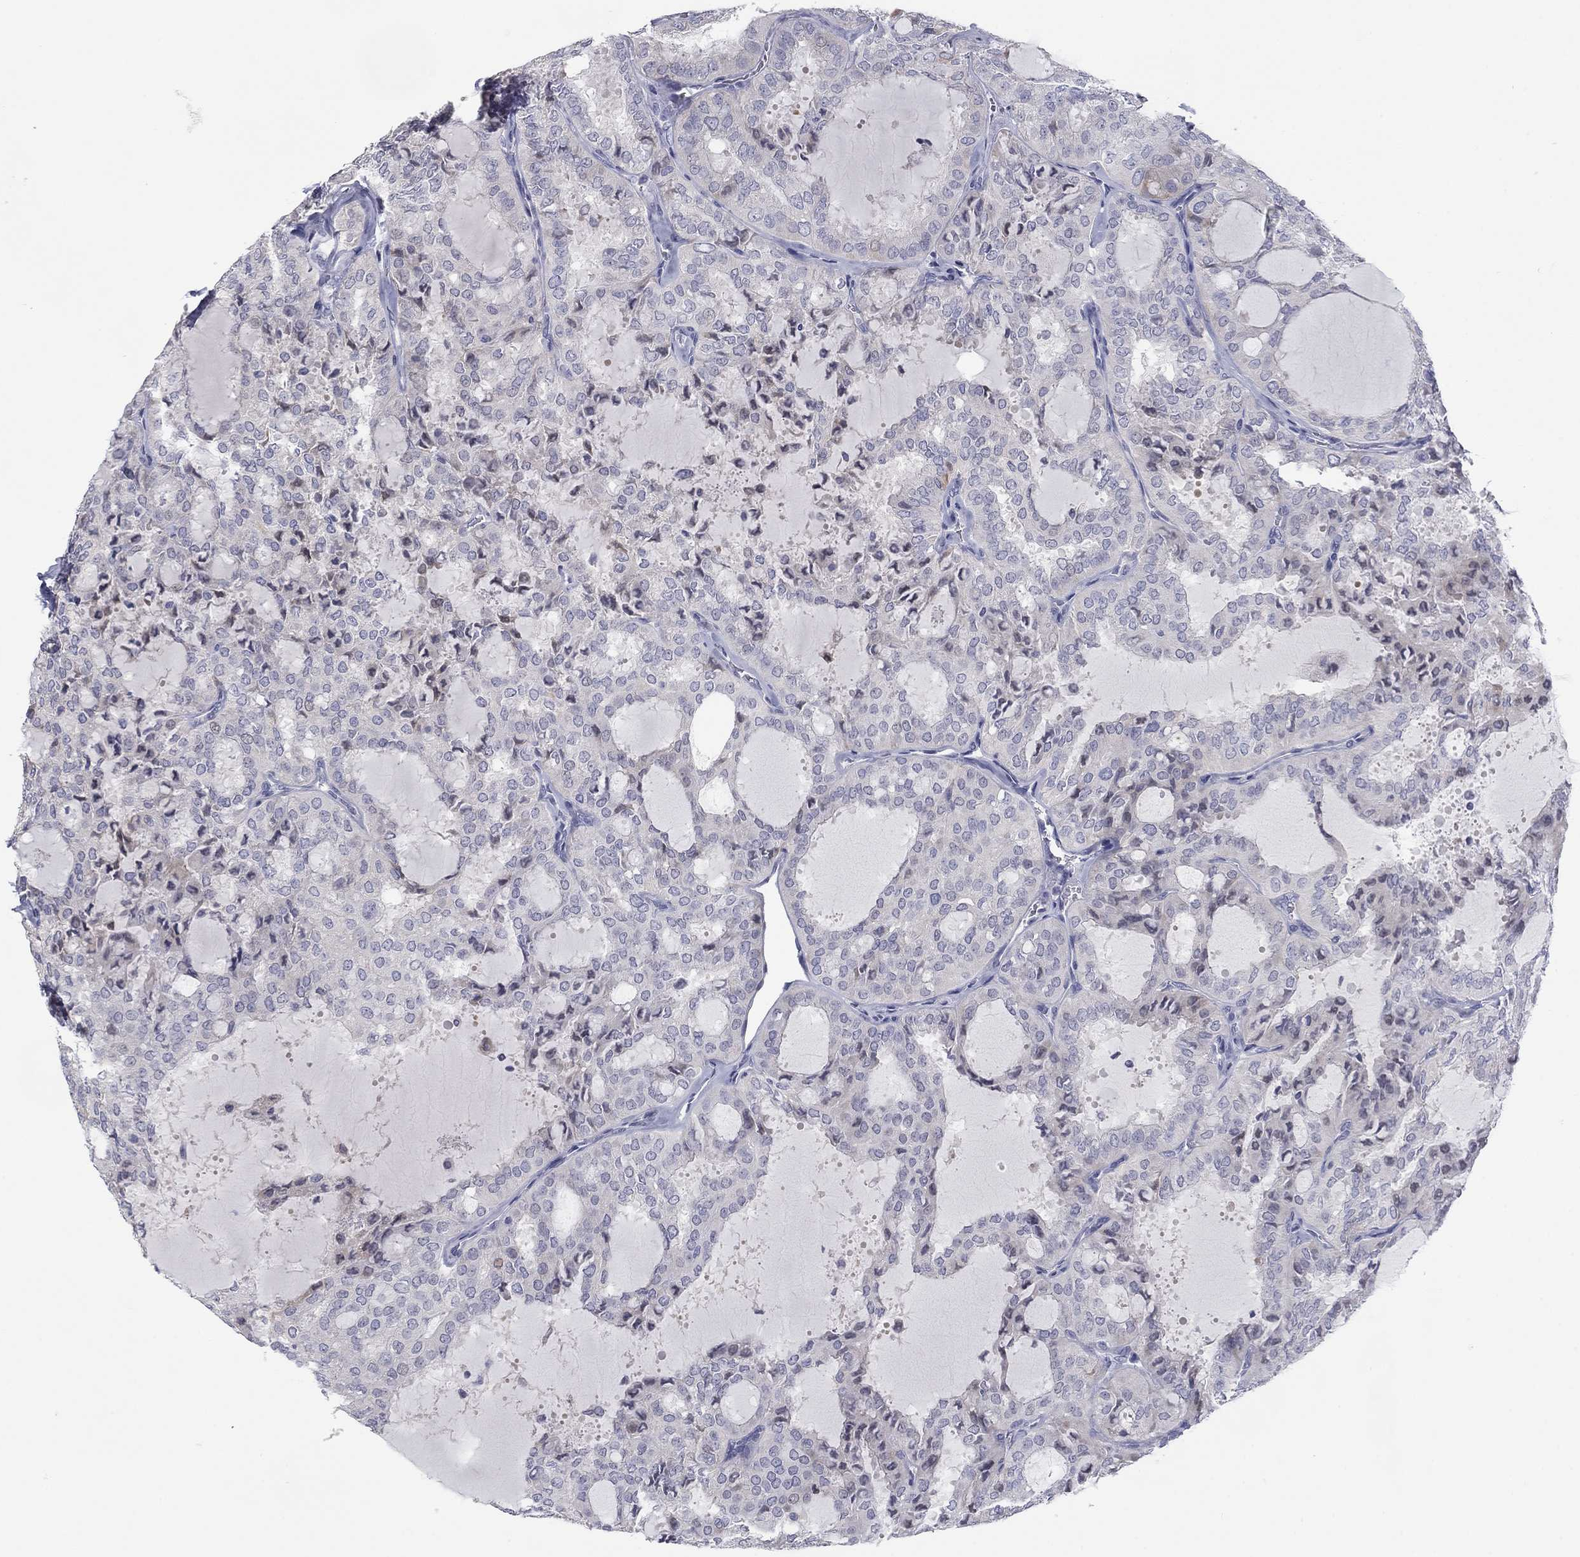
{"staining": {"intensity": "weak", "quantity": "<25%", "location": "cytoplasmic/membranous"}, "tissue": "thyroid cancer", "cell_type": "Tumor cells", "image_type": "cancer", "snomed": [{"axis": "morphology", "description": "Follicular adenoma carcinoma, NOS"}, {"axis": "topography", "description": "Thyroid gland"}], "caption": "The histopathology image demonstrates no staining of tumor cells in thyroid cancer.", "gene": "CALB1", "patient": {"sex": "male", "age": 75}}